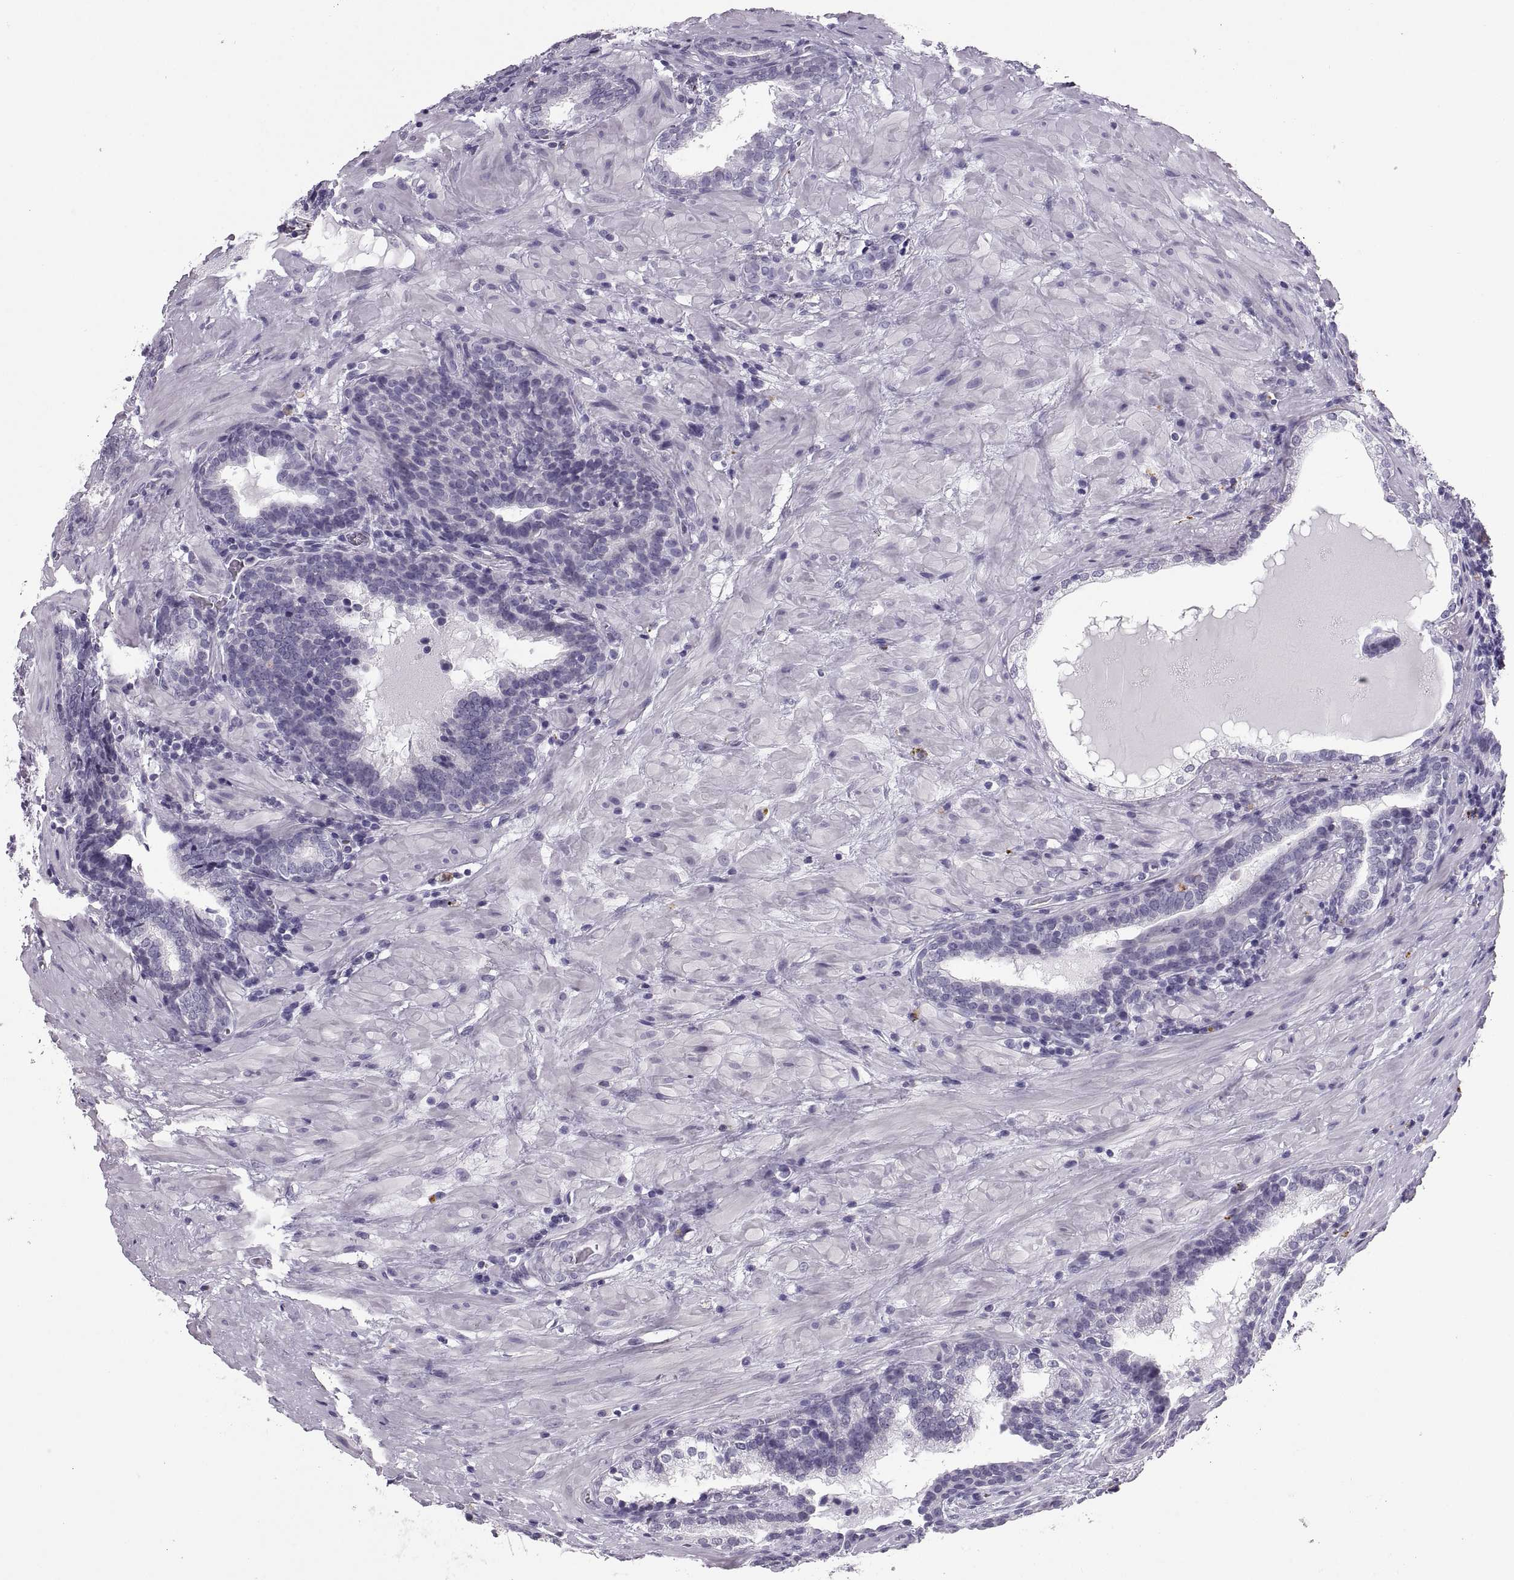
{"staining": {"intensity": "negative", "quantity": "none", "location": "none"}, "tissue": "prostate cancer", "cell_type": "Tumor cells", "image_type": "cancer", "snomed": [{"axis": "morphology", "description": "Adenocarcinoma, NOS"}, {"axis": "topography", "description": "Prostate and seminal vesicle, NOS"}], "caption": "IHC histopathology image of neoplastic tissue: human prostate cancer (adenocarcinoma) stained with DAB (3,3'-diaminobenzidine) reveals no significant protein expression in tumor cells. (Stains: DAB (3,3'-diaminobenzidine) immunohistochemistry (IHC) with hematoxylin counter stain, Microscopy: brightfield microscopy at high magnification).", "gene": "QRICH2", "patient": {"sex": "male", "age": 63}}